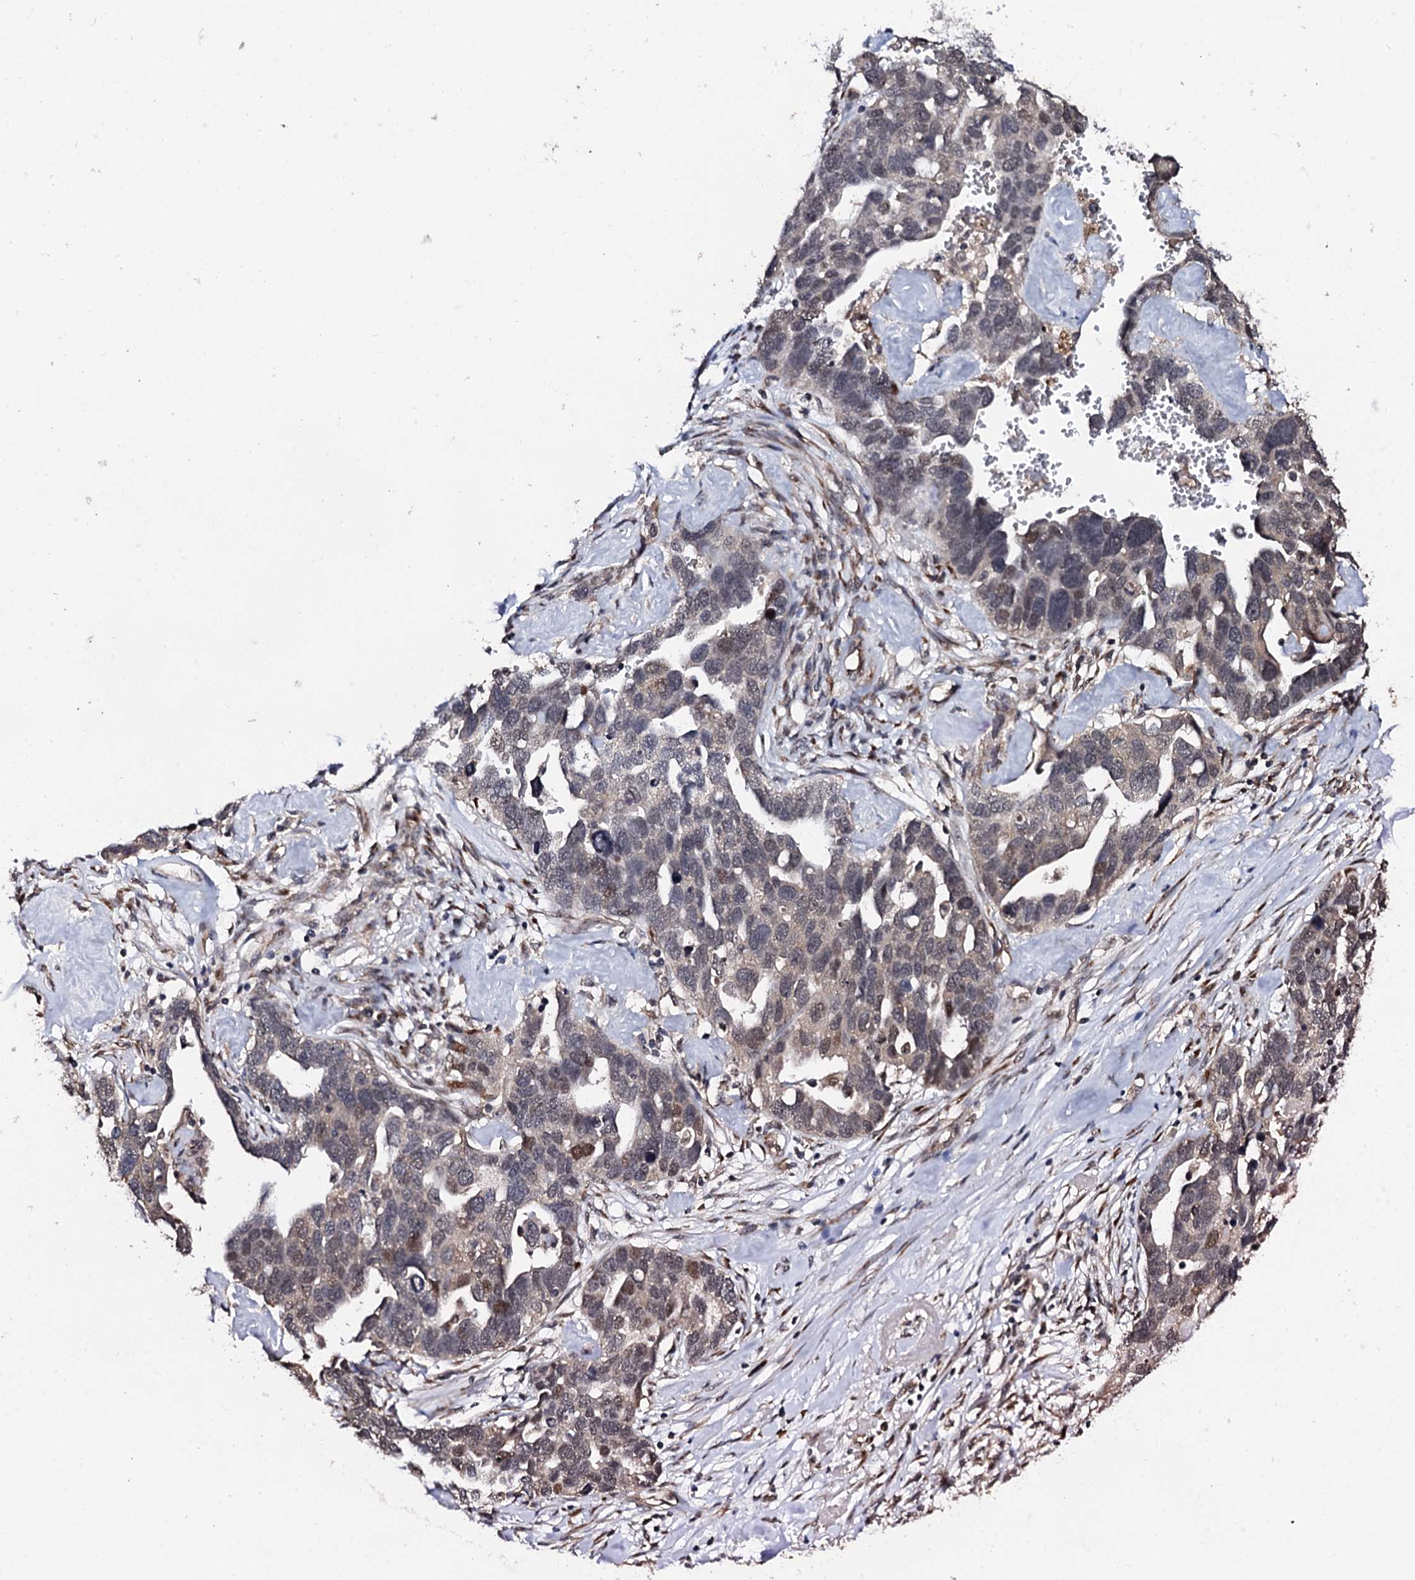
{"staining": {"intensity": "weak", "quantity": "<25%", "location": "nuclear"}, "tissue": "ovarian cancer", "cell_type": "Tumor cells", "image_type": "cancer", "snomed": [{"axis": "morphology", "description": "Cystadenocarcinoma, serous, NOS"}, {"axis": "topography", "description": "Ovary"}], "caption": "This is an immunohistochemistry image of ovarian cancer. There is no expression in tumor cells.", "gene": "FAM111A", "patient": {"sex": "female", "age": 54}}